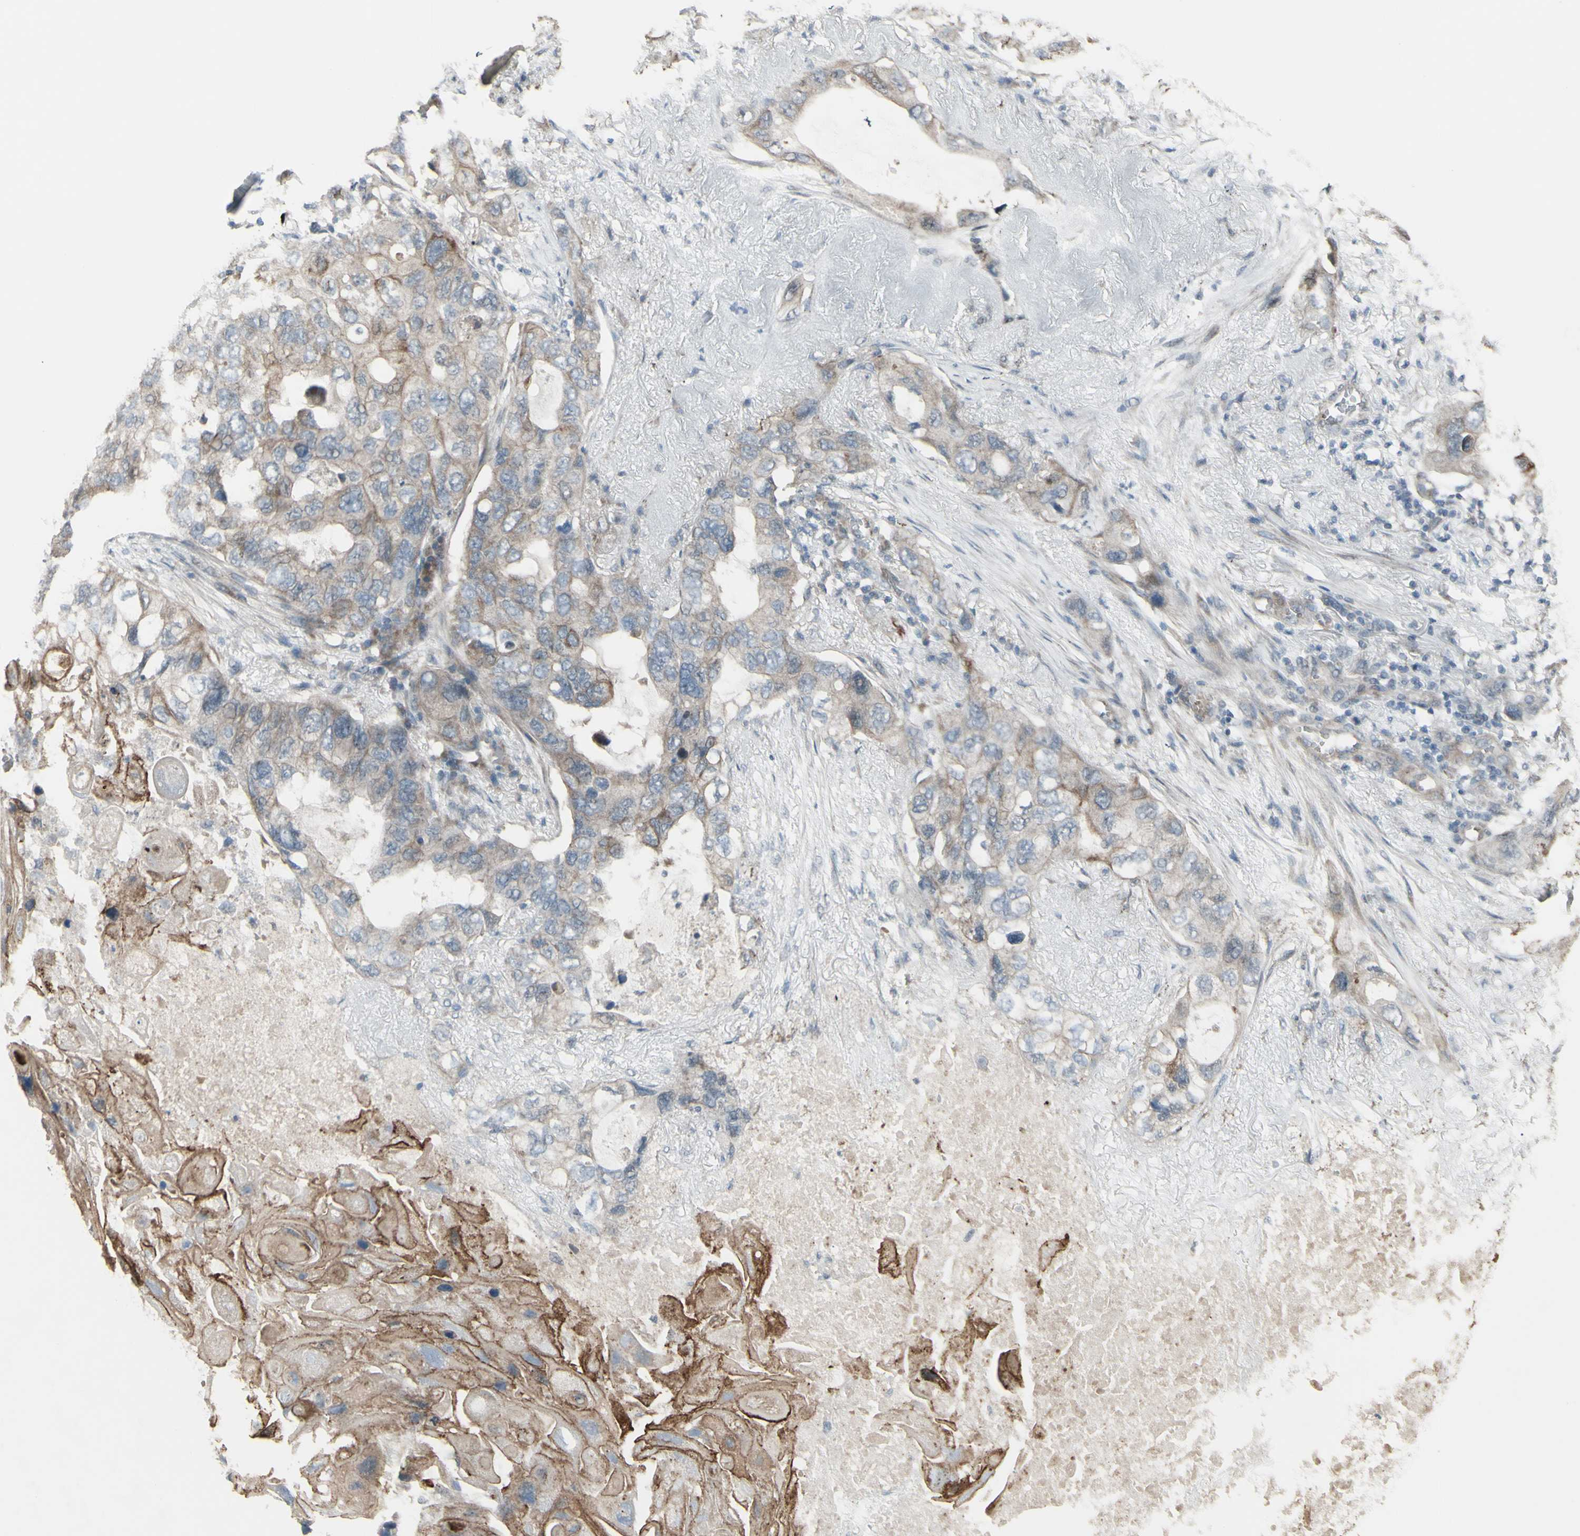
{"staining": {"intensity": "weak", "quantity": ">75%", "location": "cytoplasmic/membranous"}, "tissue": "lung cancer", "cell_type": "Tumor cells", "image_type": "cancer", "snomed": [{"axis": "morphology", "description": "Squamous cell carcinoma, NOS"}, {"axis": "topography", "description": "Lung"}], "caption": "Approximately >75% of tumor cells in squamous cell carcinoma (lung) reveal weak cytoplasmic/membranous protein staining as visualized by brown immunohistochemical staining.", "gene": "GRAMD1B", "patient": {"sex": "female", "age": 73}}